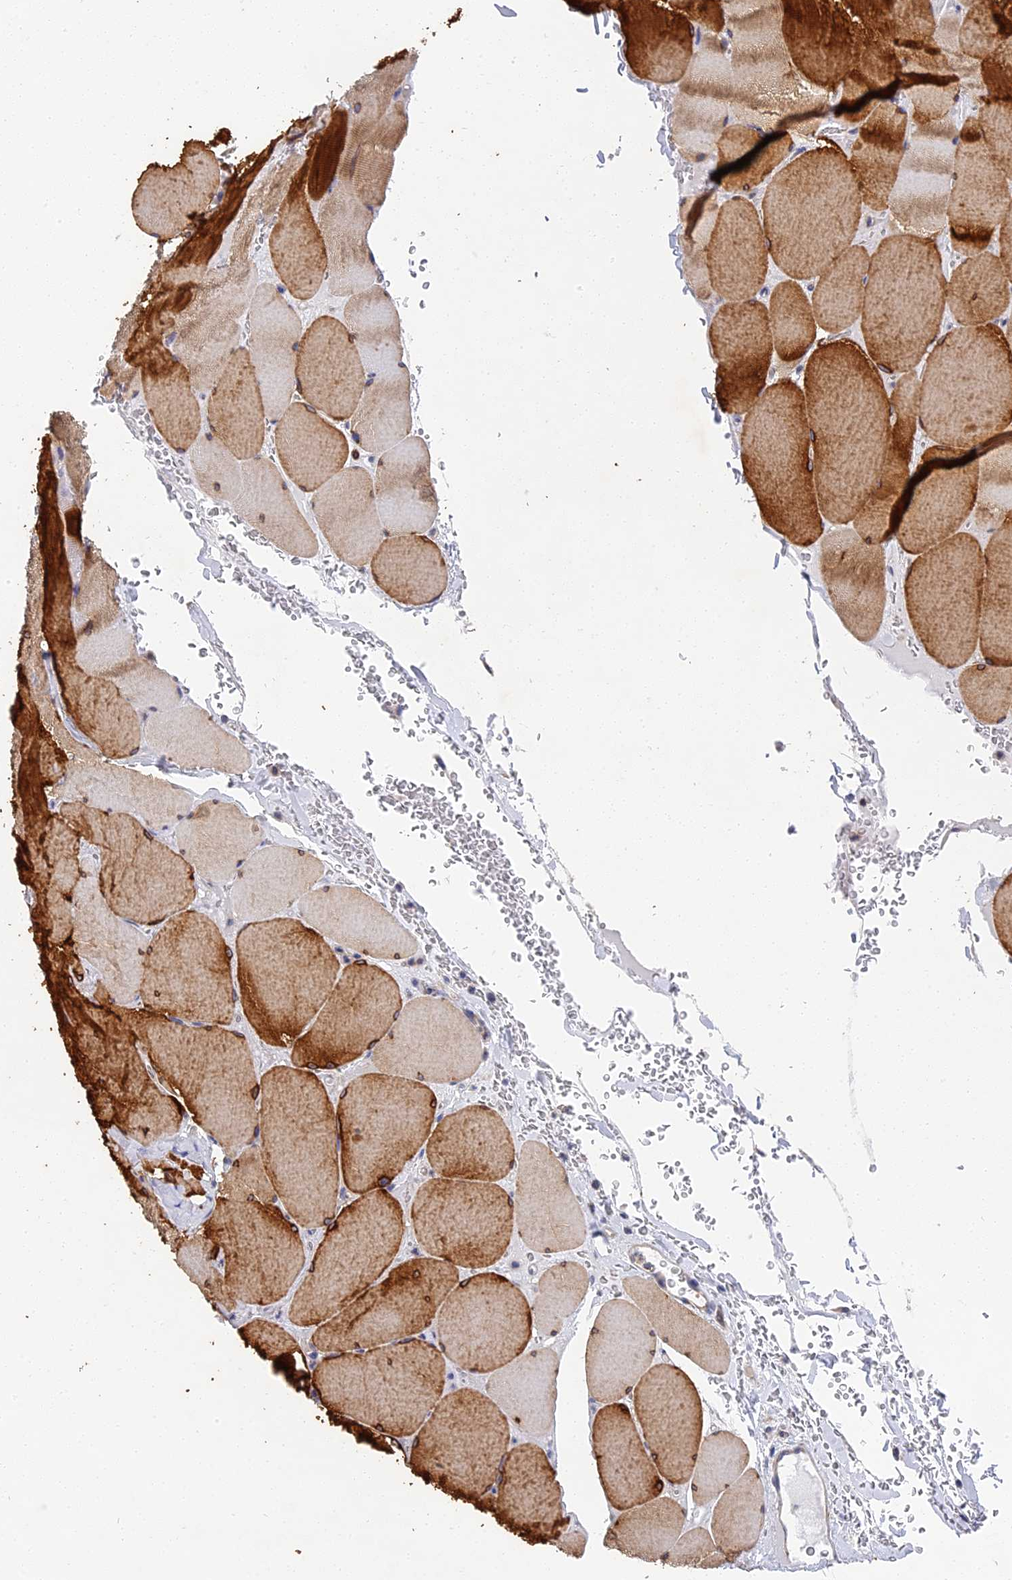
{"staining": {"intensity": "moderate", "quantity": "25%-75%", "location": "cytoplasmic/membranous"}, "tissue": "skeletal muscle", "cell_type": "Myocytes", "image_type": "normal", "snomed": [{"axis": "morphology", "description": "Normal tissue, NOS"}, {"axis": "topography", "description": "Skeletal muscle"}, {"axis": "topography", "description": "Head-Neck"}], "caption": "Protein expression analysis of unremarkable human skeletal muscle reveals moderate cytoplasmic/membranous staining in approximately 25%-75% of myocytes.", "gene": "CCDC113", "patient": {"sex": "male", "age": 66}}